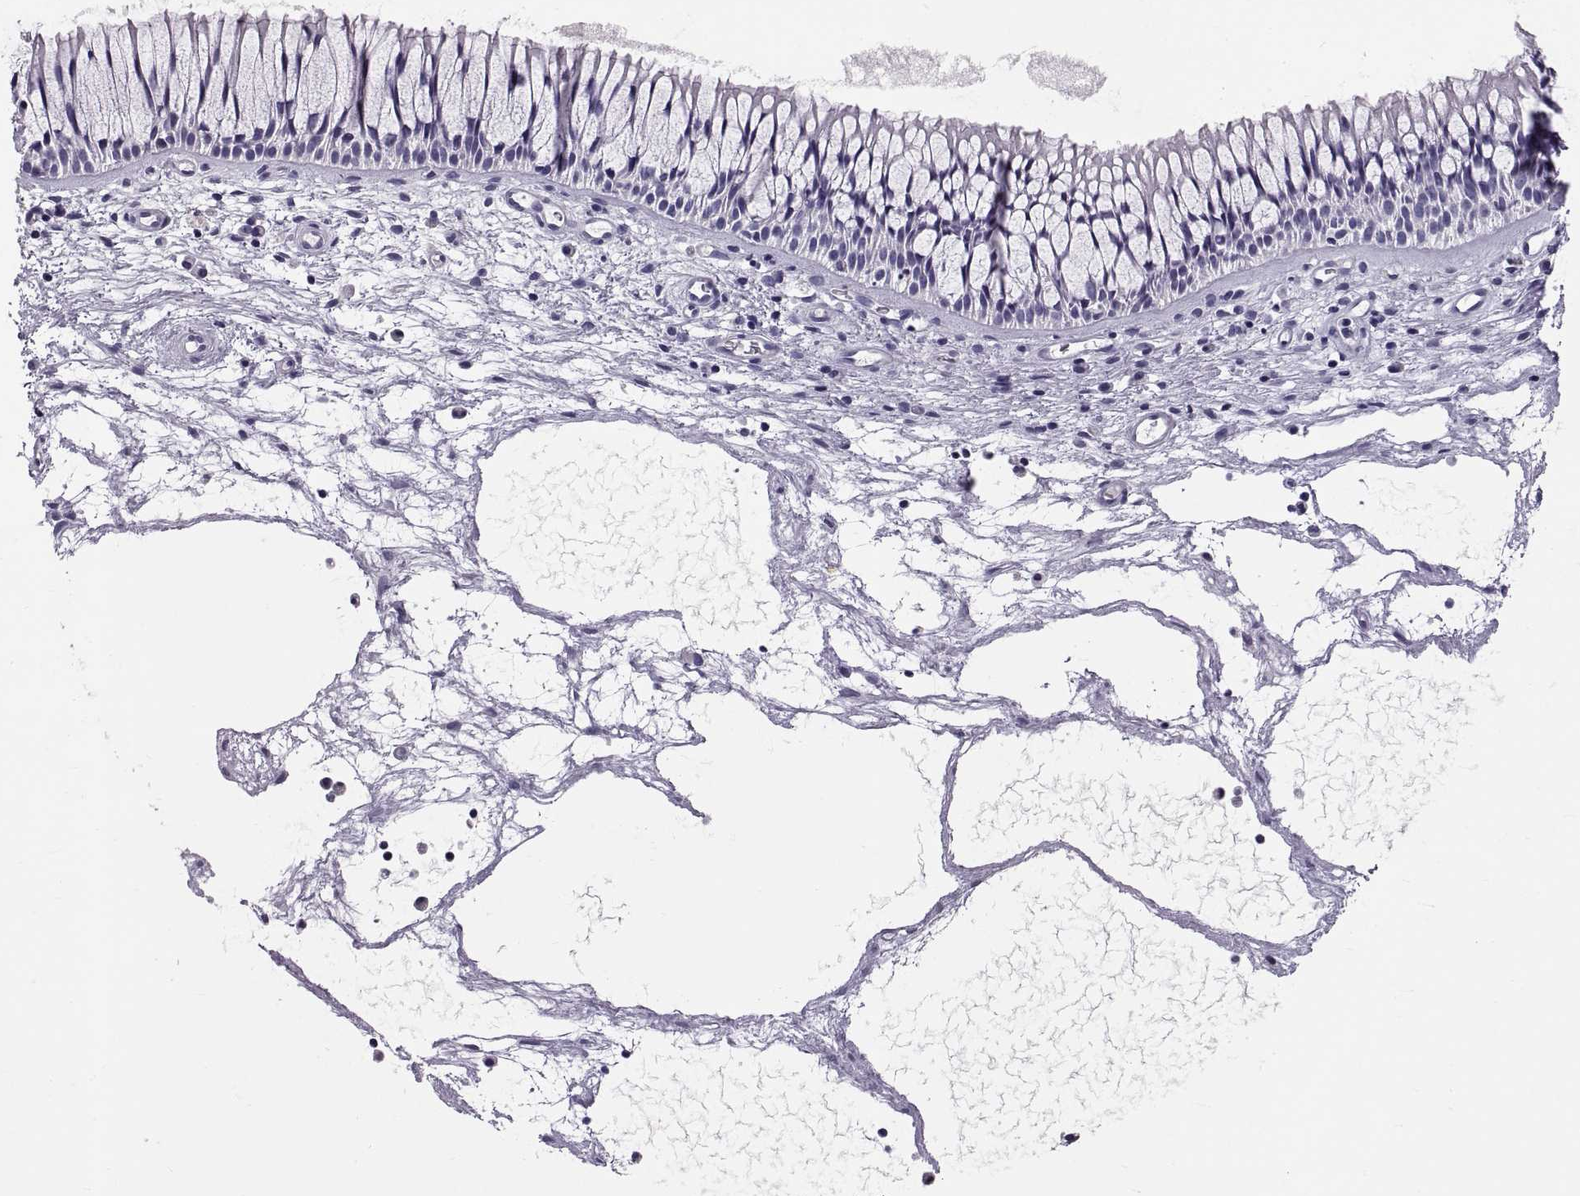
{"staining": {"intensity": "negative", "quantity": "none", "location": "none"}, "tissue": "nasopharynx", "cell_type": "Respiratory epithelial cells", "image_type": "normal", "snomed": [{"axis": "morphology", "description": "Normal tissue, NOS"}, {"axis": "topography", "description": "Nasopharynx"}], "caption": "This image is of normal nasopharynx stained with immunohistochemistry (IHC) to label a protein in brown with the nuclei are counter-stained blue. There is no expression in respiratory epithelial cells.", "gene": "WFDC8", "patient": {"sex": "male", "age": 51}}